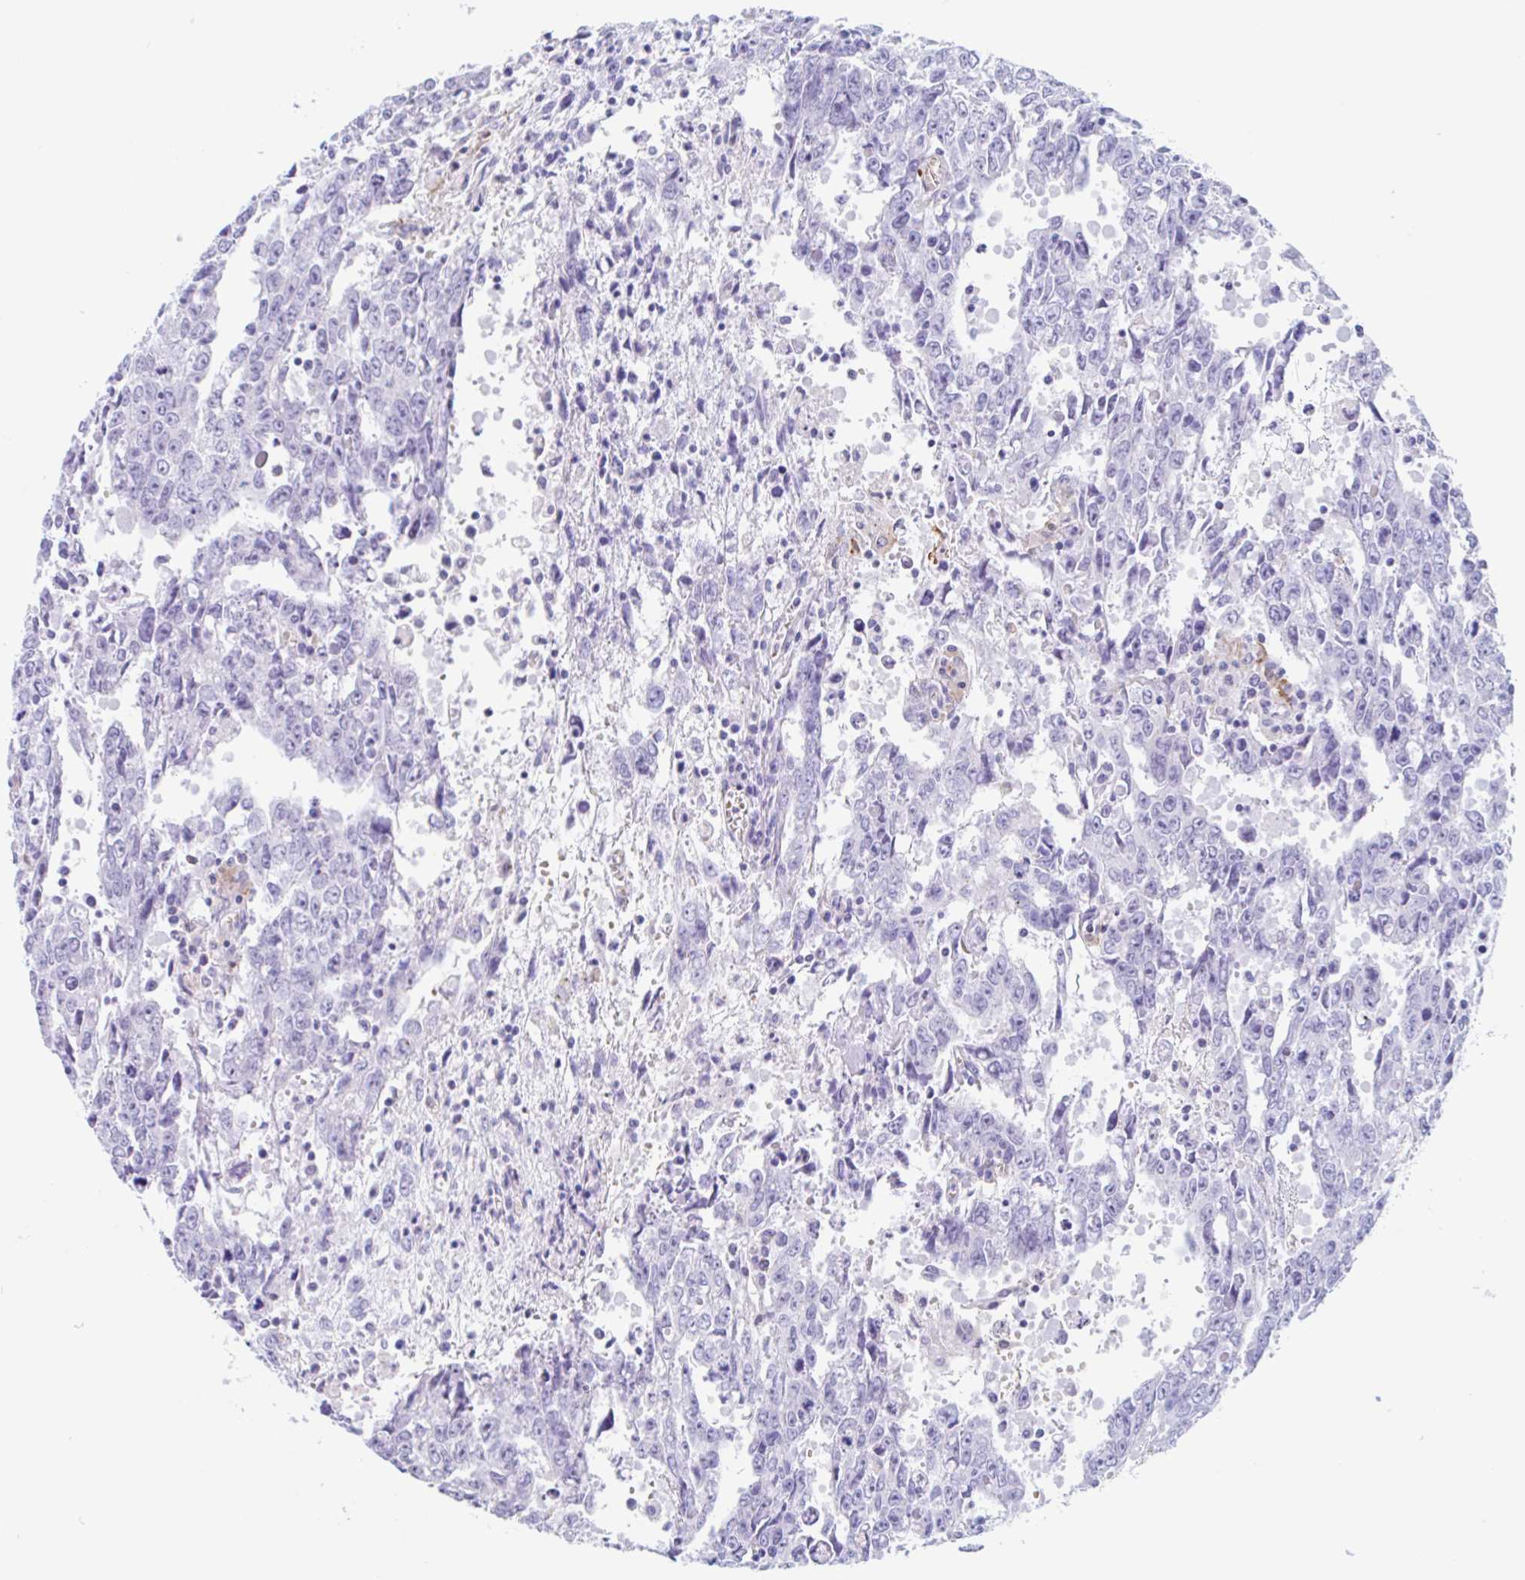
{"staining": {"intensity": "negative", "quantity": "none", "location": "none"}, "tissue": "testis cancer", "cell_type": "Tumor cells", "image_type": "cancer", "snomed": [{"axis": "morphology", "description": "Carcinoma, Embryonal, NOS"}, {"axis": "topography", "description": "Testis"}], "caption": "The histopathology image reveals no staining of tumor cells in testis cancer (embryonal carcinoma).", "gene": "ANKRD9", "patient": {"sex": "male", "age": 22}}